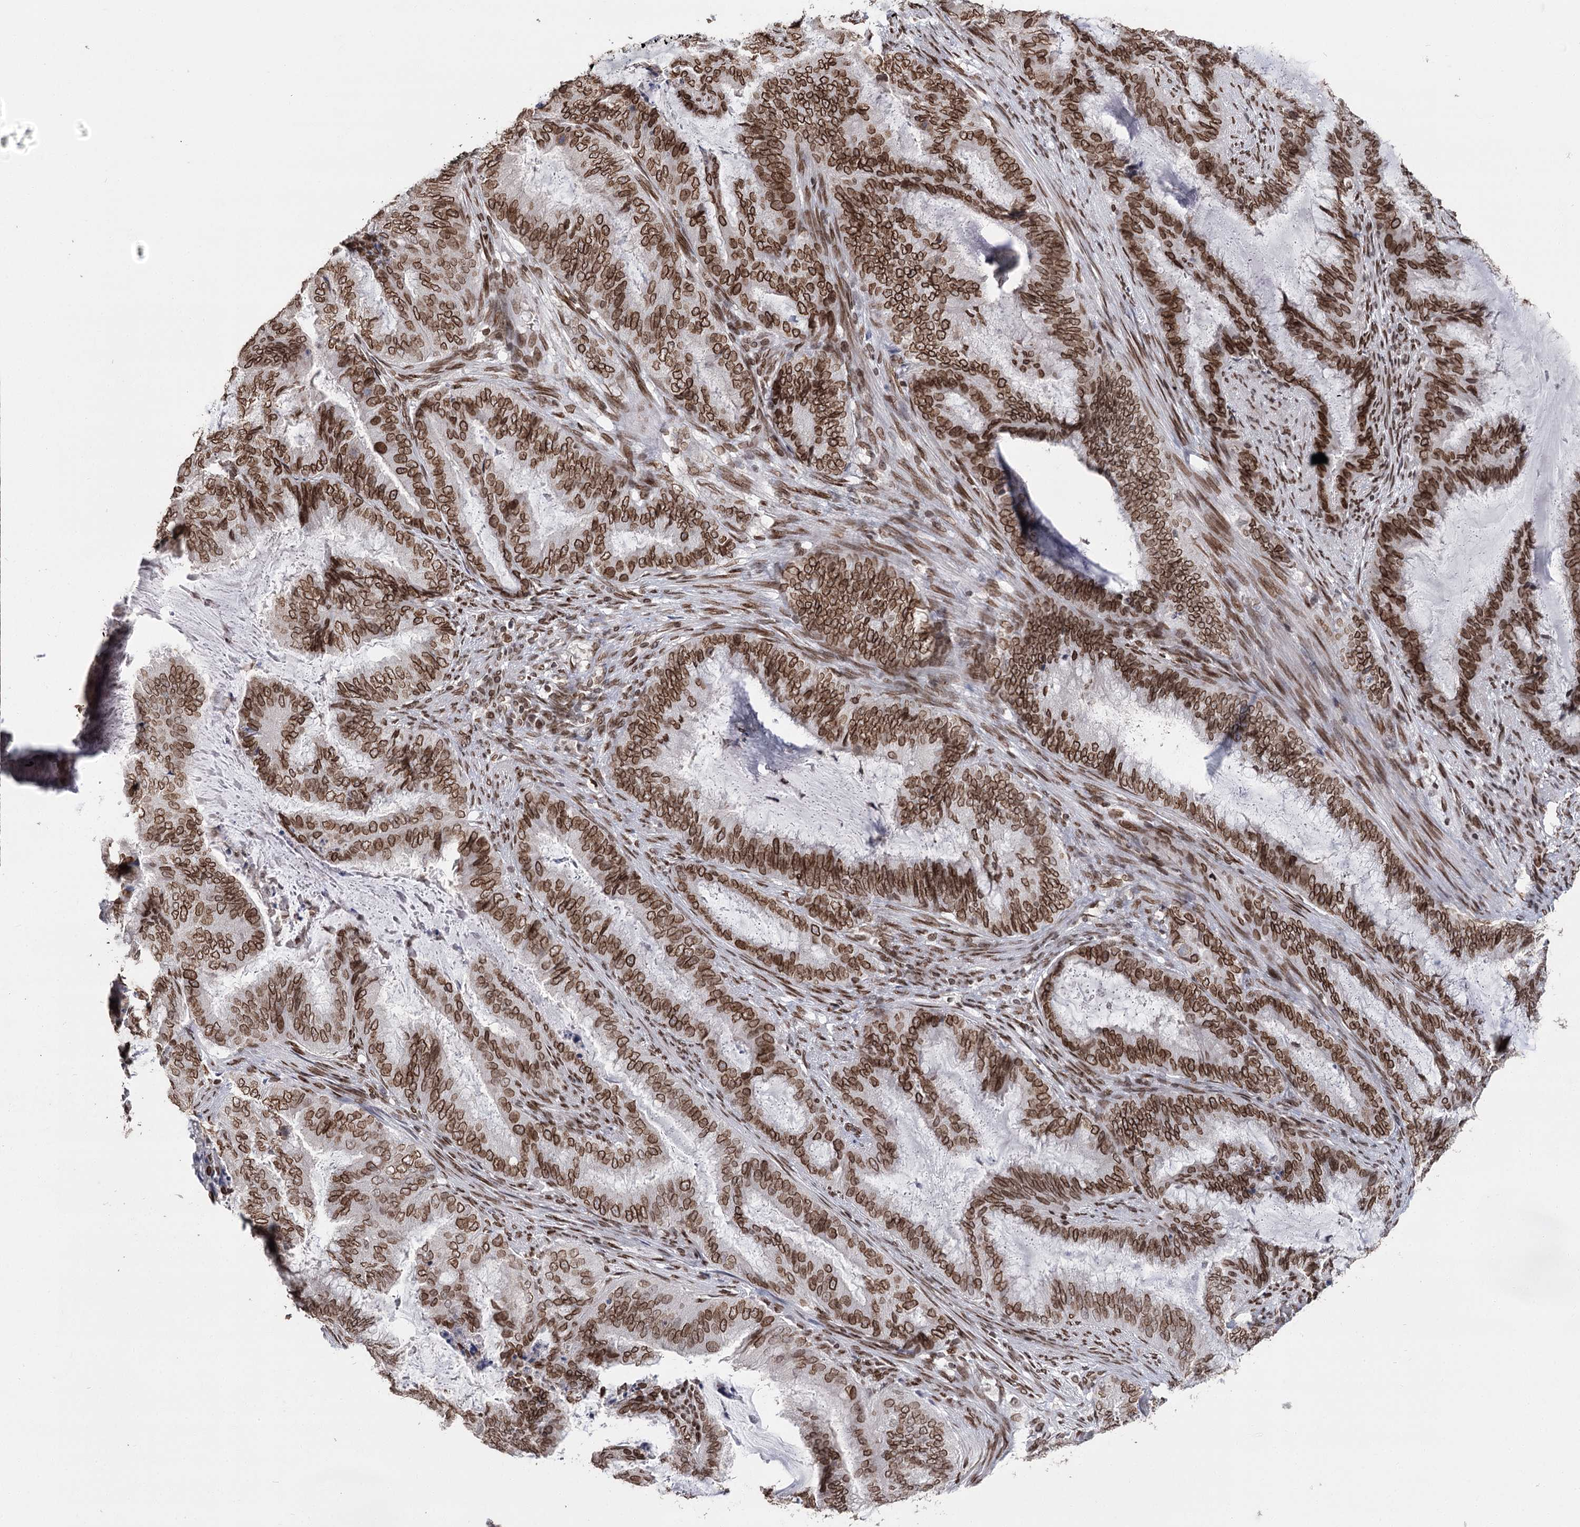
{"staining": {"intensity": "moderate", "quantity": ">75%", "location": "cytoplasmic/membranous,nuclear"}, "tissue": "endometrial cancer", "cell_type": "Tumor cells", "image_type": "cancer", "snomed": [{"axis": "morphology", "description": "Adenocarcinoma, NOS"}, {"axis": "topography", "description": "Endometrium"}], "caption": "High-magnification brightfield microscopy of endometrial cancer (adenocarcinoma) stained with DAB (brown) and counterstained with hematoxylin (blue). tumor cells exhibit moderate cytoplasmic/membranous and nuclear positivity is seen in about>75% of cells.", "gene": "KIAA0930", "patient": {"sex": "female", "age": 51}}